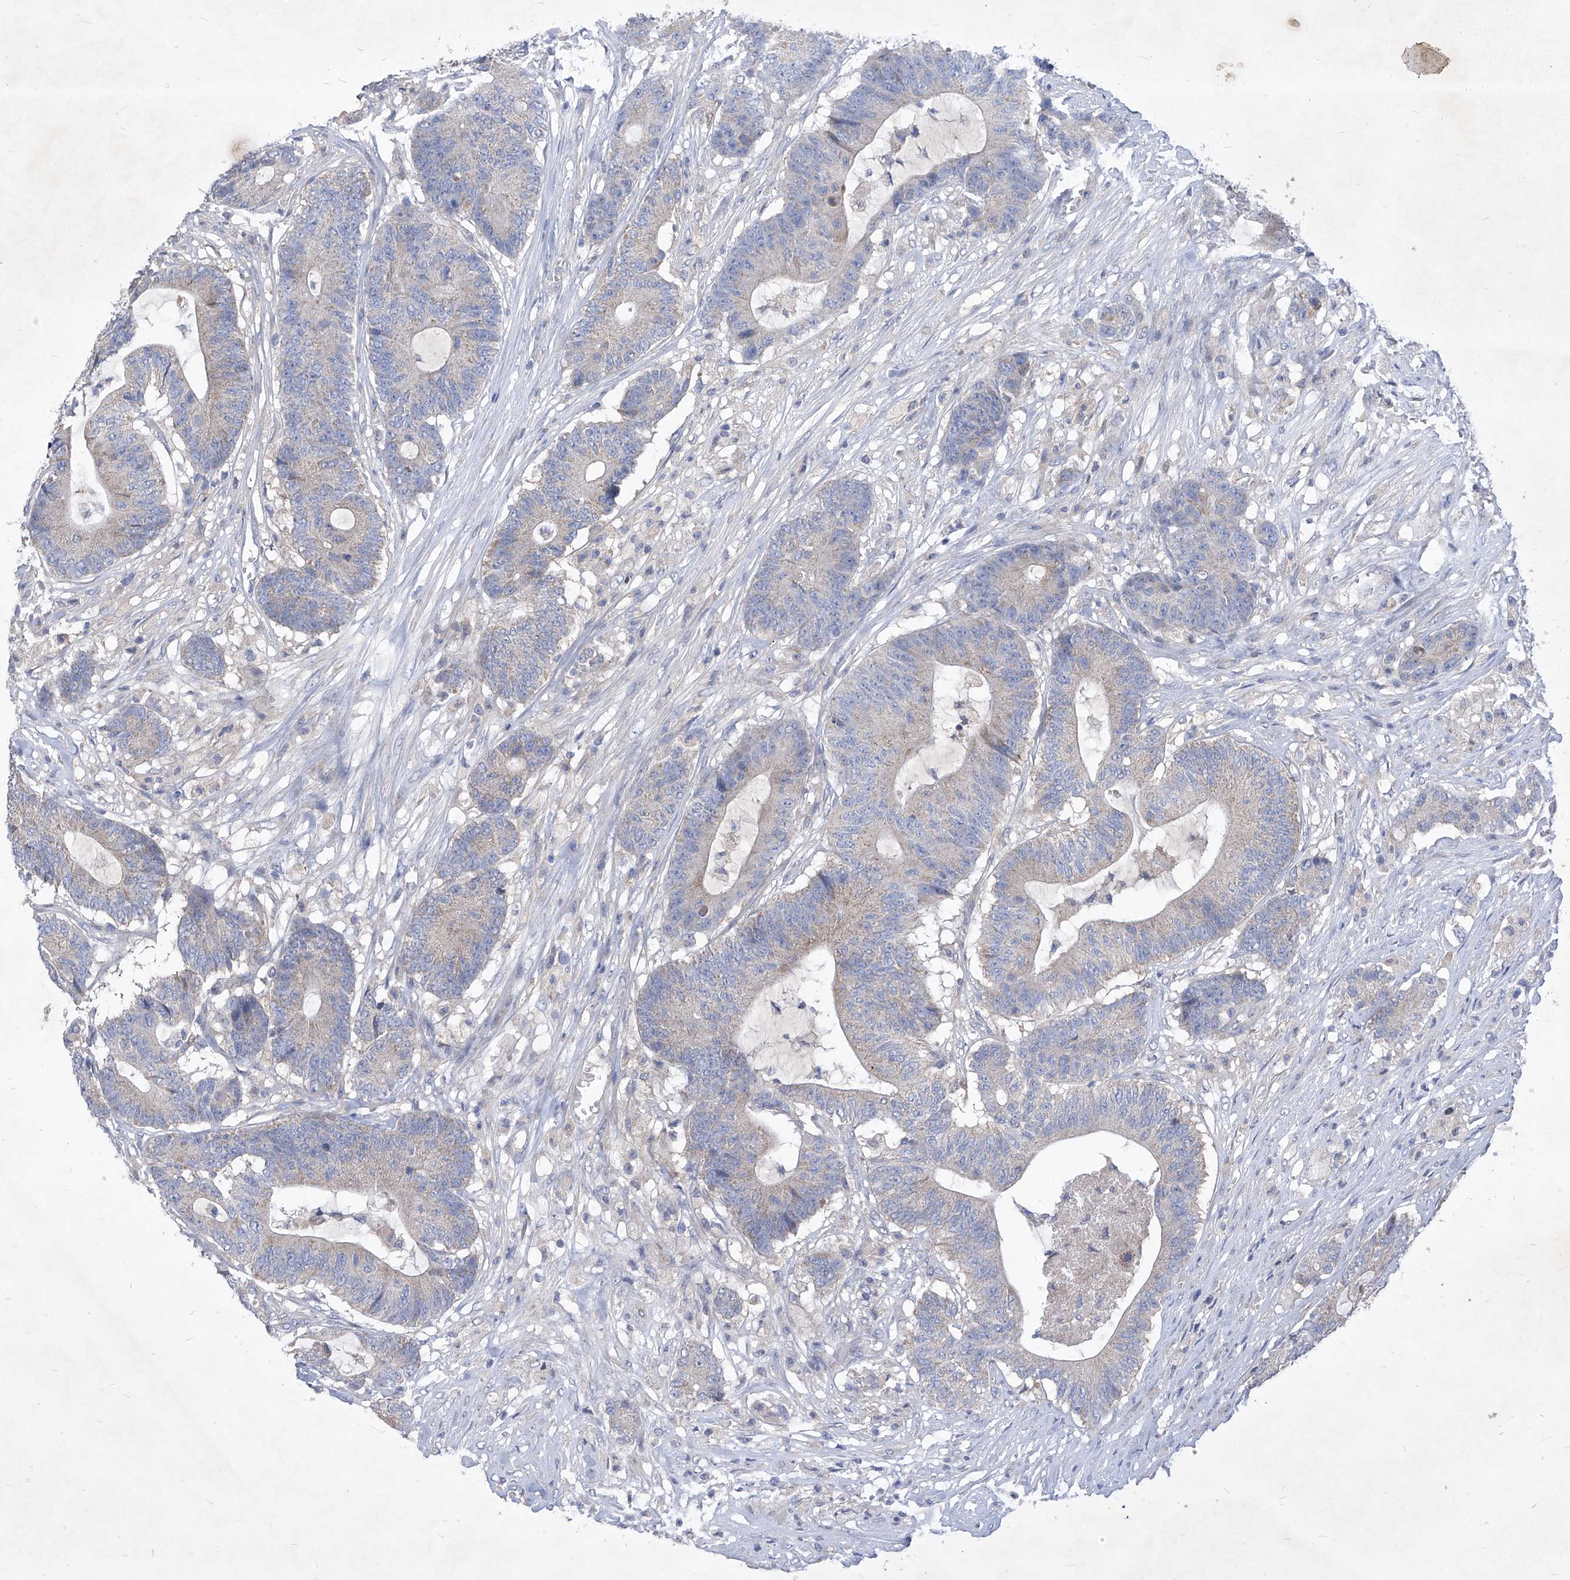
{"staining": {"intensity": "weak", "quantity": "<25%", "location": "cytoplasmic/membranous"}, "tissue": "colorectal cancer", "cell_type": "Tumor cells", "image_type": "cancer", "snomed": [{"axis": "morphology", "description": "Adenocarcinoma, NOS"}, {"axis": "topography", "description": "Colon"}], "caption": "Immunohistochemistry (IHC) histopathology image of colorectal cancer (adenocarcinoma) stained for a protein (brown), which demonstrates no positivity in tumor cells. (DAB (3,3'-diaminobenzidine) IHC visualized using brightfield microscopy, high magnification).", "gene": "COQ3", "patient": {"sex": "female", "age": 84}}